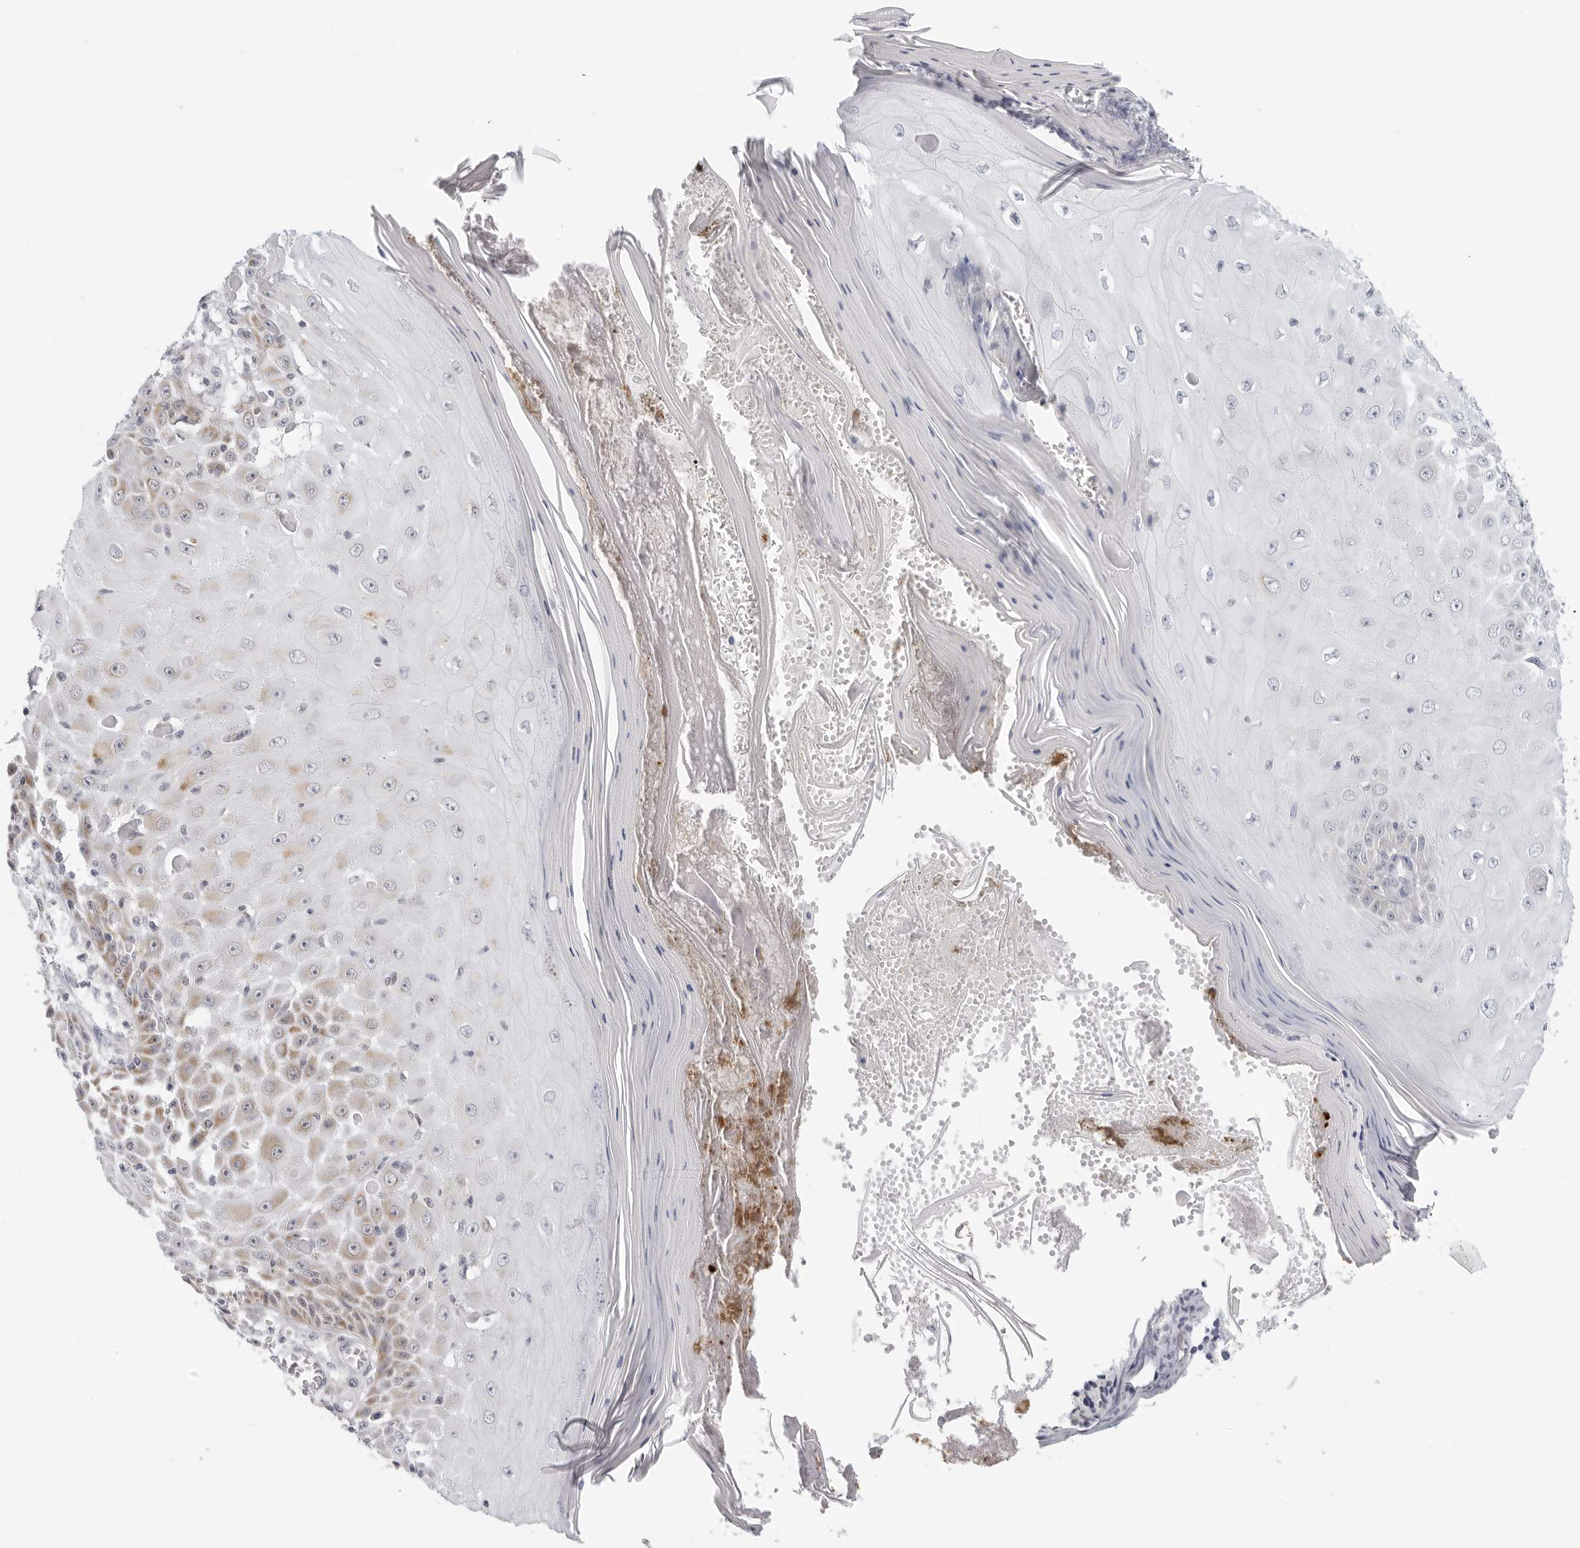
{"staining": {"intensity": "moderate", "quantity": "25%-75%", "location": "cytoplasmic/membranous"}, "tissue": "skin cancer", "cell_type": "Tumor cells", "image_type": "cancer", "snomed": [{"axis": "morphology", "description": "Squamous cell carcinoma, NOS"}, {"axis": "topography", "description": "Skin"}], "caption": "A medium amount of moderate cytoplasmic/membranous positivity is identified in approximately 25%-75% of tumor cells in skin squamous cell carcinoma tissue.", "gene": "CIART", "patient": {"sex": "female", "age": 73}}